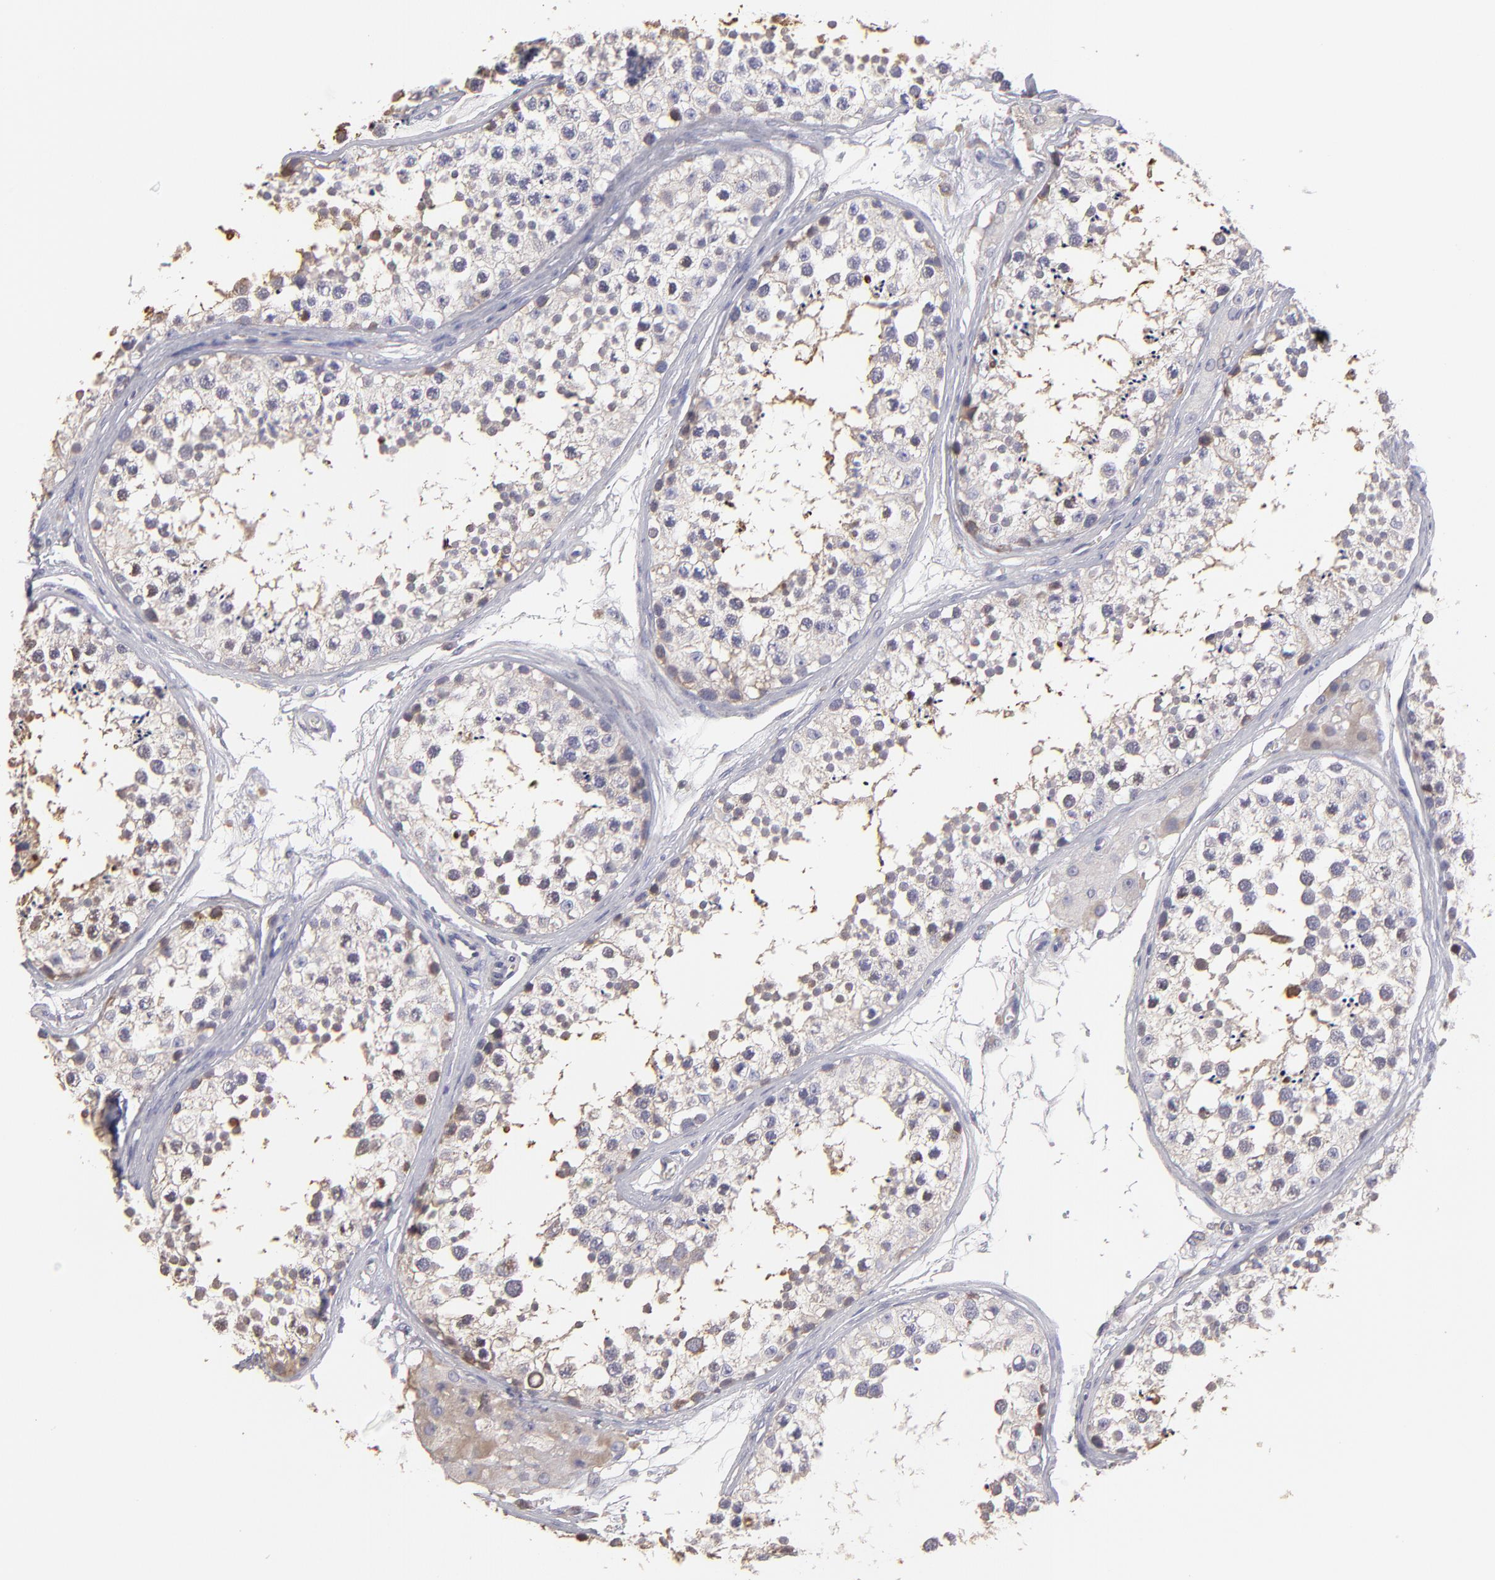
{"staining": {"intensity": "weak", "quantity": "<25%", "location": "cytoplasmic/membranous"}, "tissue": "testis", "cell_type": "Cells in seminiferous ducts", "image_type": "normal", "snomed": [{"axis": "morphology", "description": "Normal tissue, NOS"}, {"axis": "topography", "description": "Testis"}], "caption": "IHC of normal human testis displays no expression in cells in seminiferous ducts.", "gene": "CALR", "patient": {"sex": "male", "age": 57}}